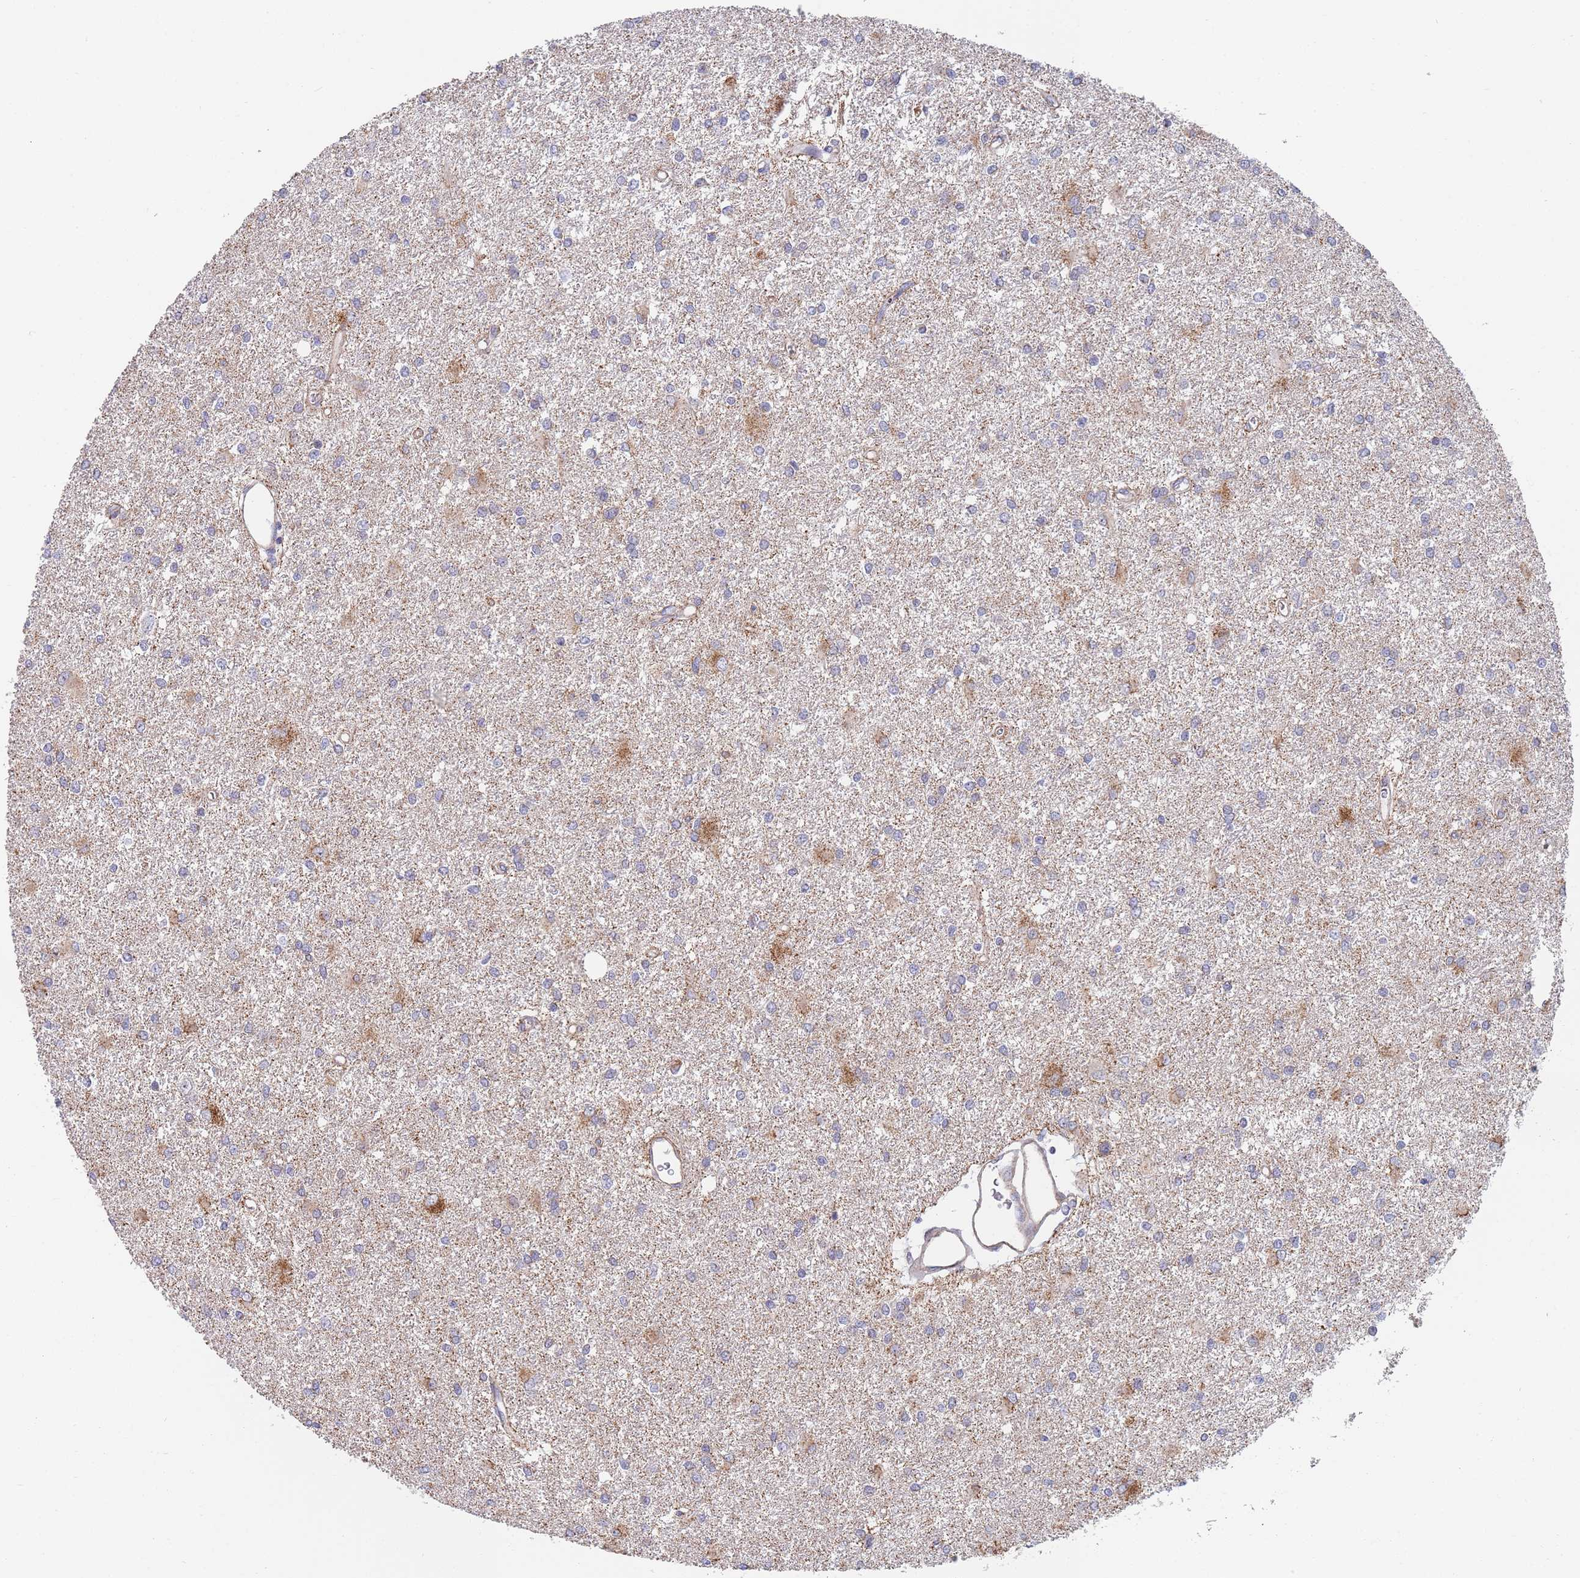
{"staining": {"intensity": "negative", "quantity": "none", "location": "none"}, "tissue": "glioma", "cell_type": "Tumor cells", "image_type": "cancer", "snomed": [{"axis": "morphology", "description": "Glioma, malignant, High grade"}, {"axis": "topography", "description": "Brain"}], "caption": "Tumor cells show no significant protein positivity in glioma.", "gene": "PWWP3A", "patient": {"sex": "female", "age": 50}}